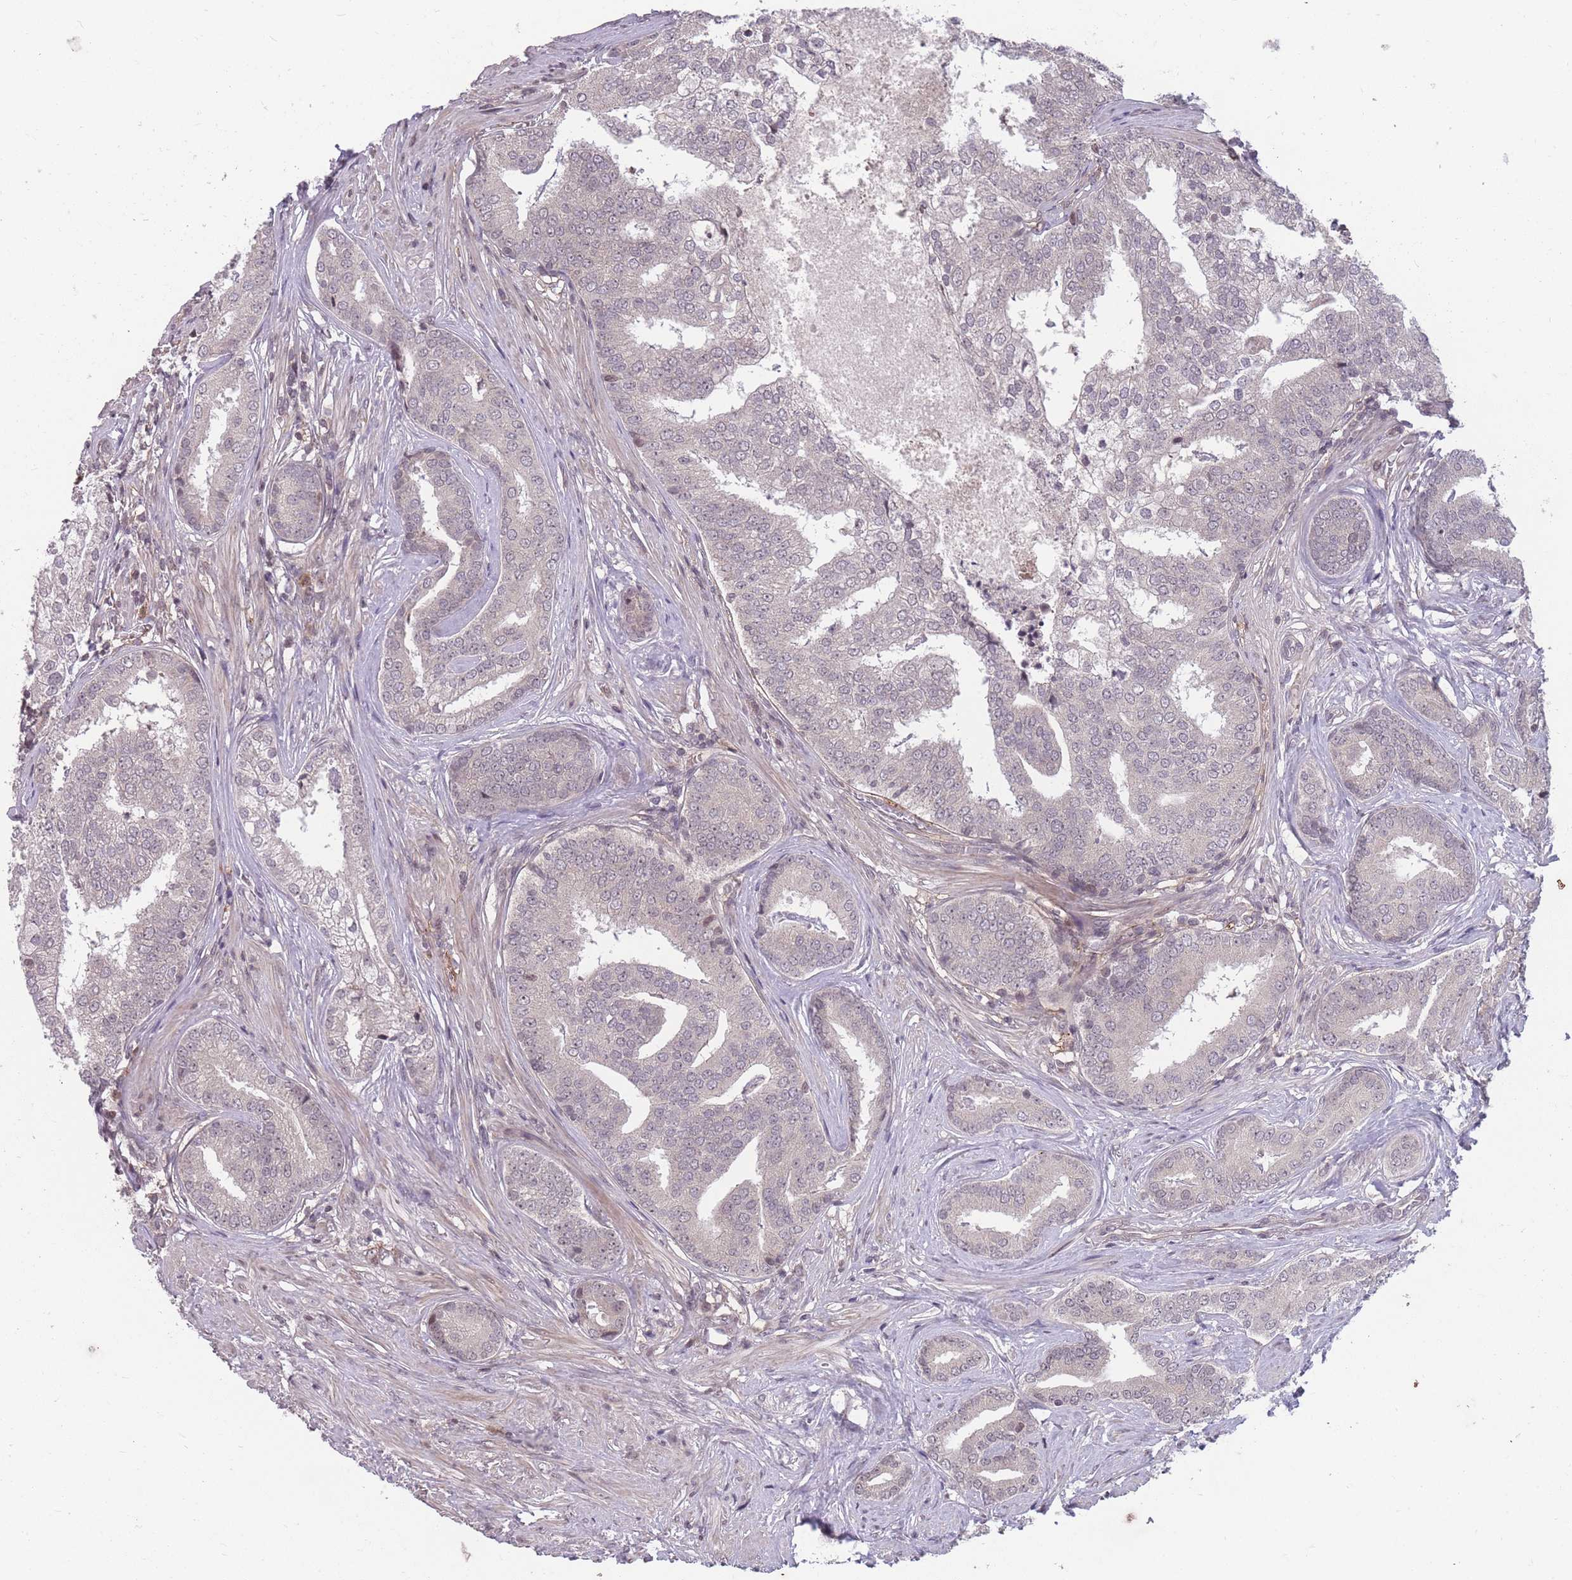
{"staining": {"intensity": "negative", "quantity": "none", "location": "none"}, "tissue": "prostate cancer", "cell_type": "Tumor cells", "image_type": "cancer", "snomed": [{"axis": "morphology", "description": "Adenocarcinoma, High grade"}, {"axis": "topography", "description": "Prostate"}], "caption": "Human prostate cancer stained for a protein using immunohistochemistry exhibits no positivity in tumor cells.", "gene": "GGT5", "patient": {"sex": "male", "age": 55}}